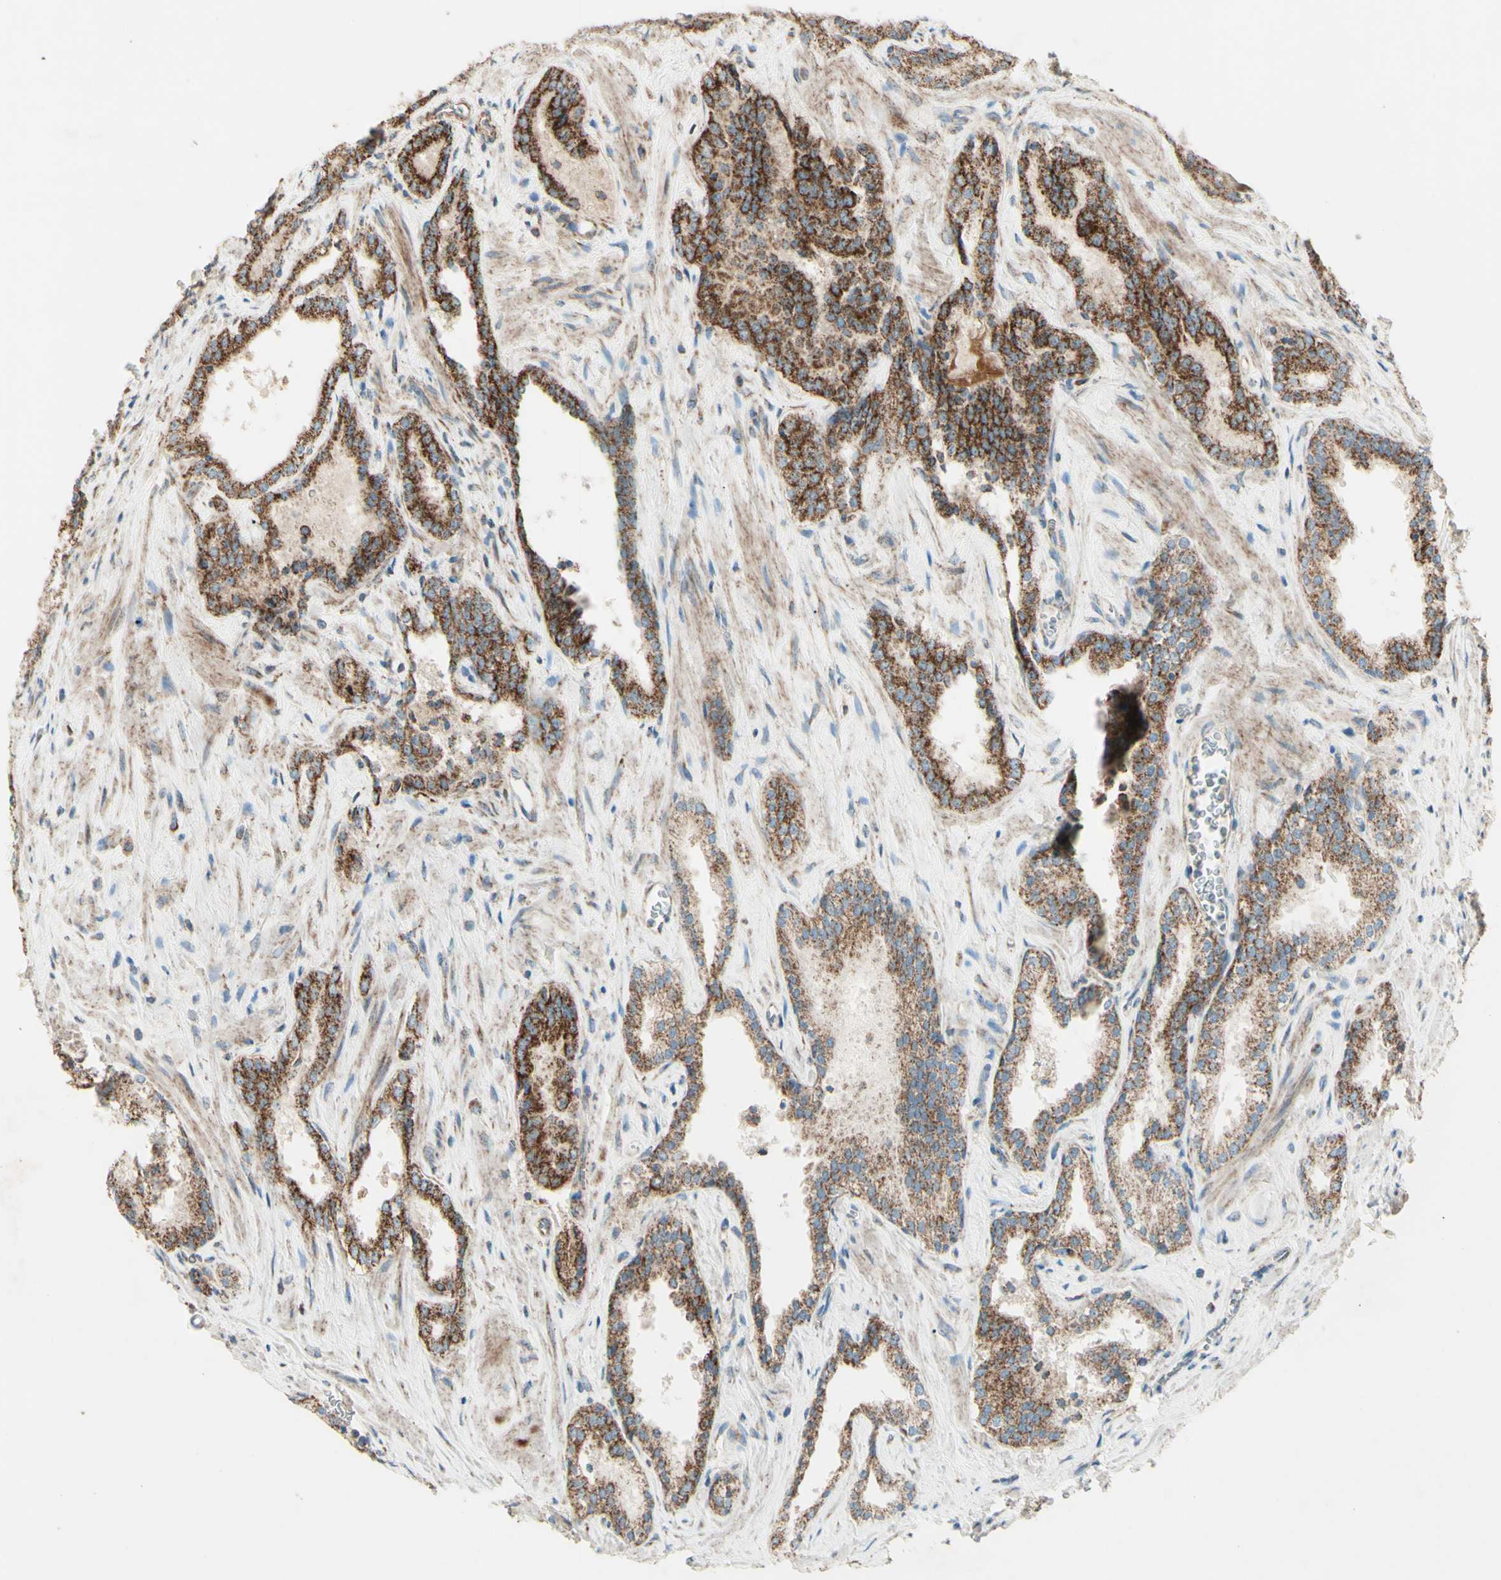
{"staining": {"intensity": "strong", "quantity": ">75%", "location": "cytoplasmic/membranous"}, "tissue": "prostate cancer", "cell_type": "Tumor cells", "image_type": "cancer", "snomed": [{"axis": "morphology", "description": "Adenocarcinoma, Low grade"}, {"axis": "topography", "description": "Prostate"}], "caption": "A photomicrograph showing strong cytoplasmic/membranous expression in about >75% of tumor cells in prostate low-grade adenocarcinoma, as visualized by brown immunohistochemical staining.", "gene": "RHOT1", "patient": {"sex": "male", "age": 60}}